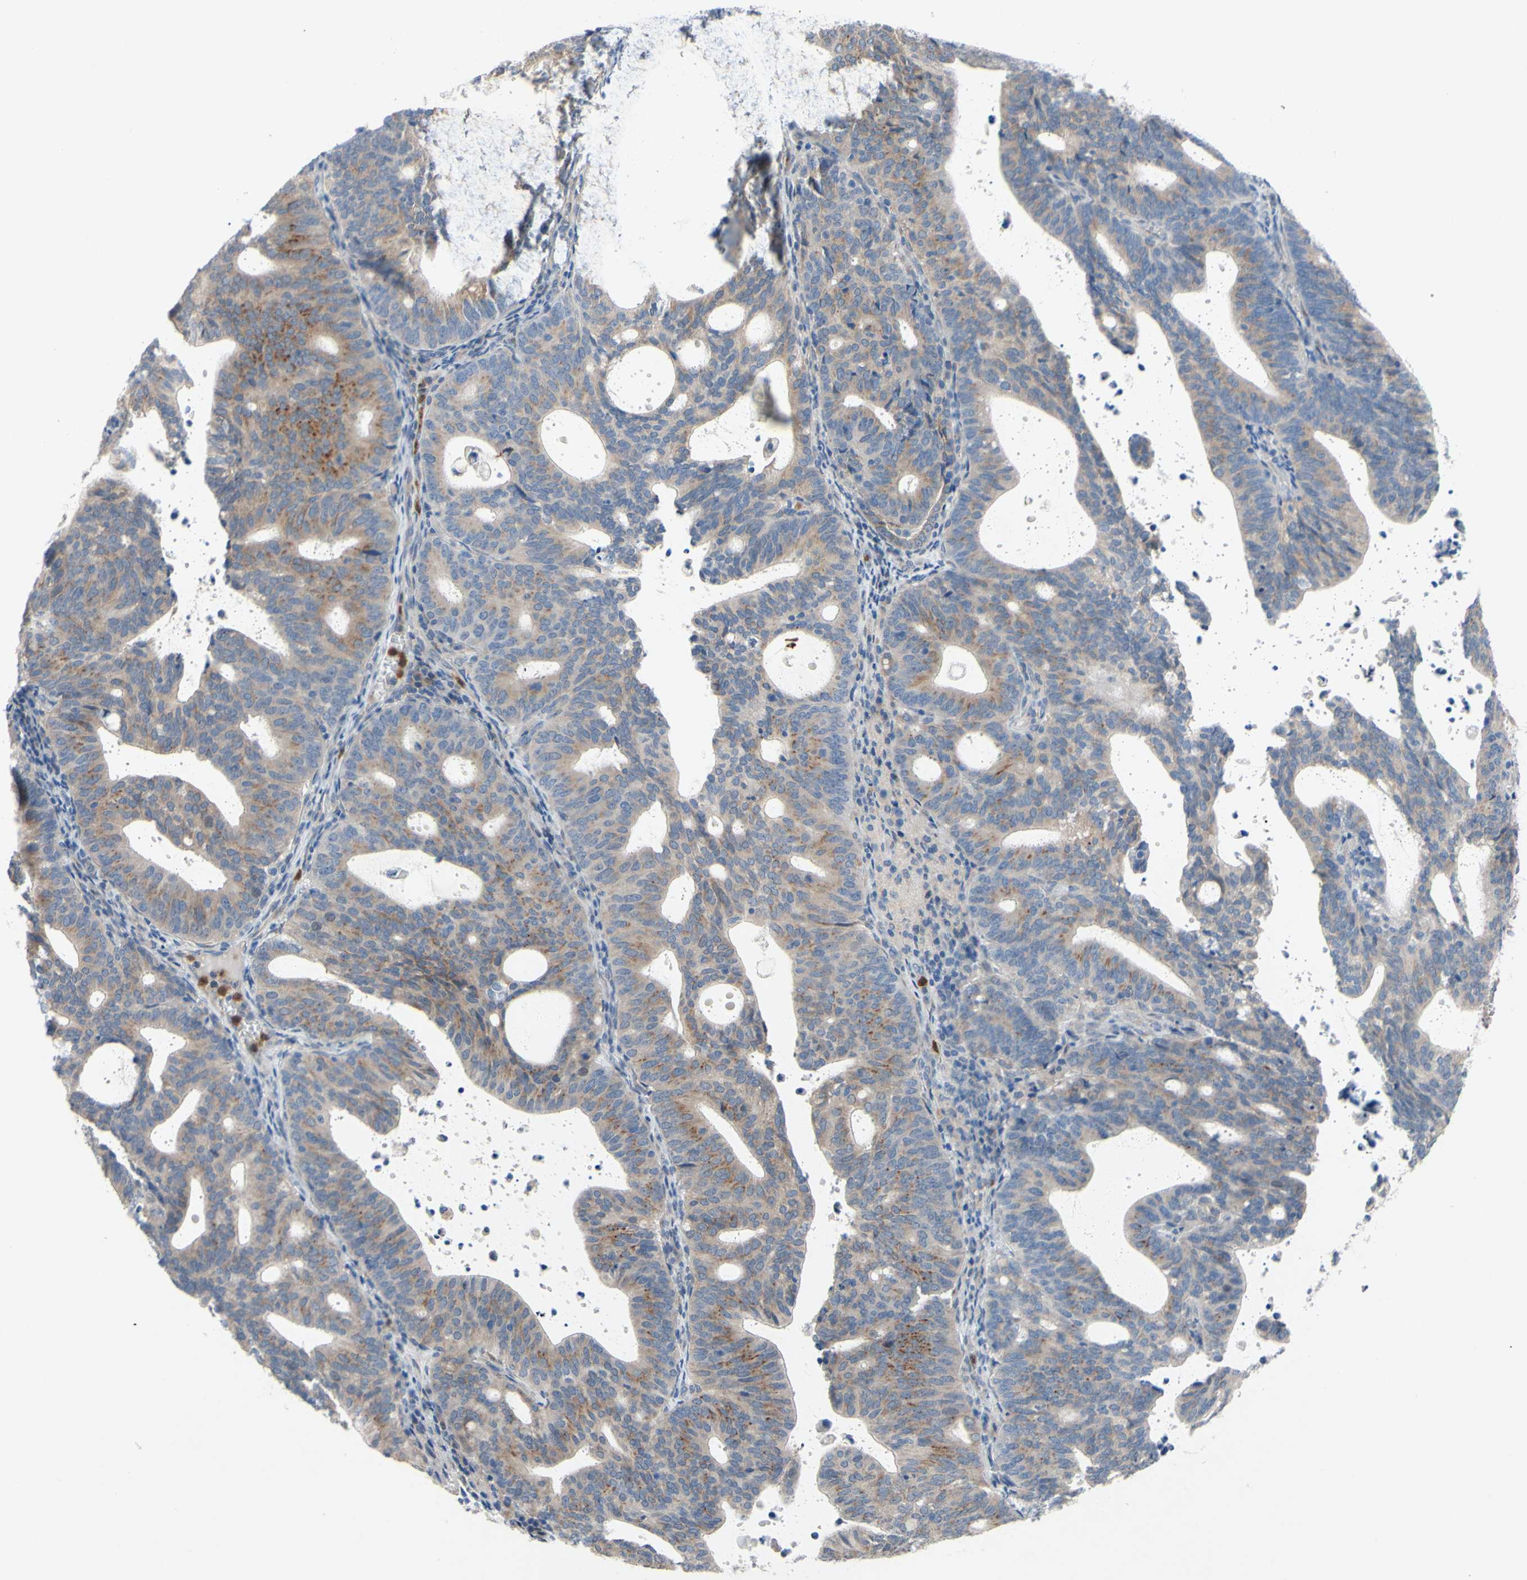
{"staining": {"intensity": "moderate", "quantity": ">75%", "location": "cytoplasmic/membranous"}, "tissue": "endometrial cancer", "cell_type": "Tumor cells", "image_type": "cancer", "snomed": [{"axis": "morphology", "description": "Adenocarcinoma, NOS"}, {"axis": "topography", "description": "Uterus"}], "caption": "An immunohistochemistry (IHC) micrograph of tumor tissue is shown. Protein staining in brown labels moderate cytoplasmic/membranous positivity in endometrial adenocarcinoma within tumor cells.", "gene": "GRAMD2B", "patient": {"sex": "female", "age": 83}}